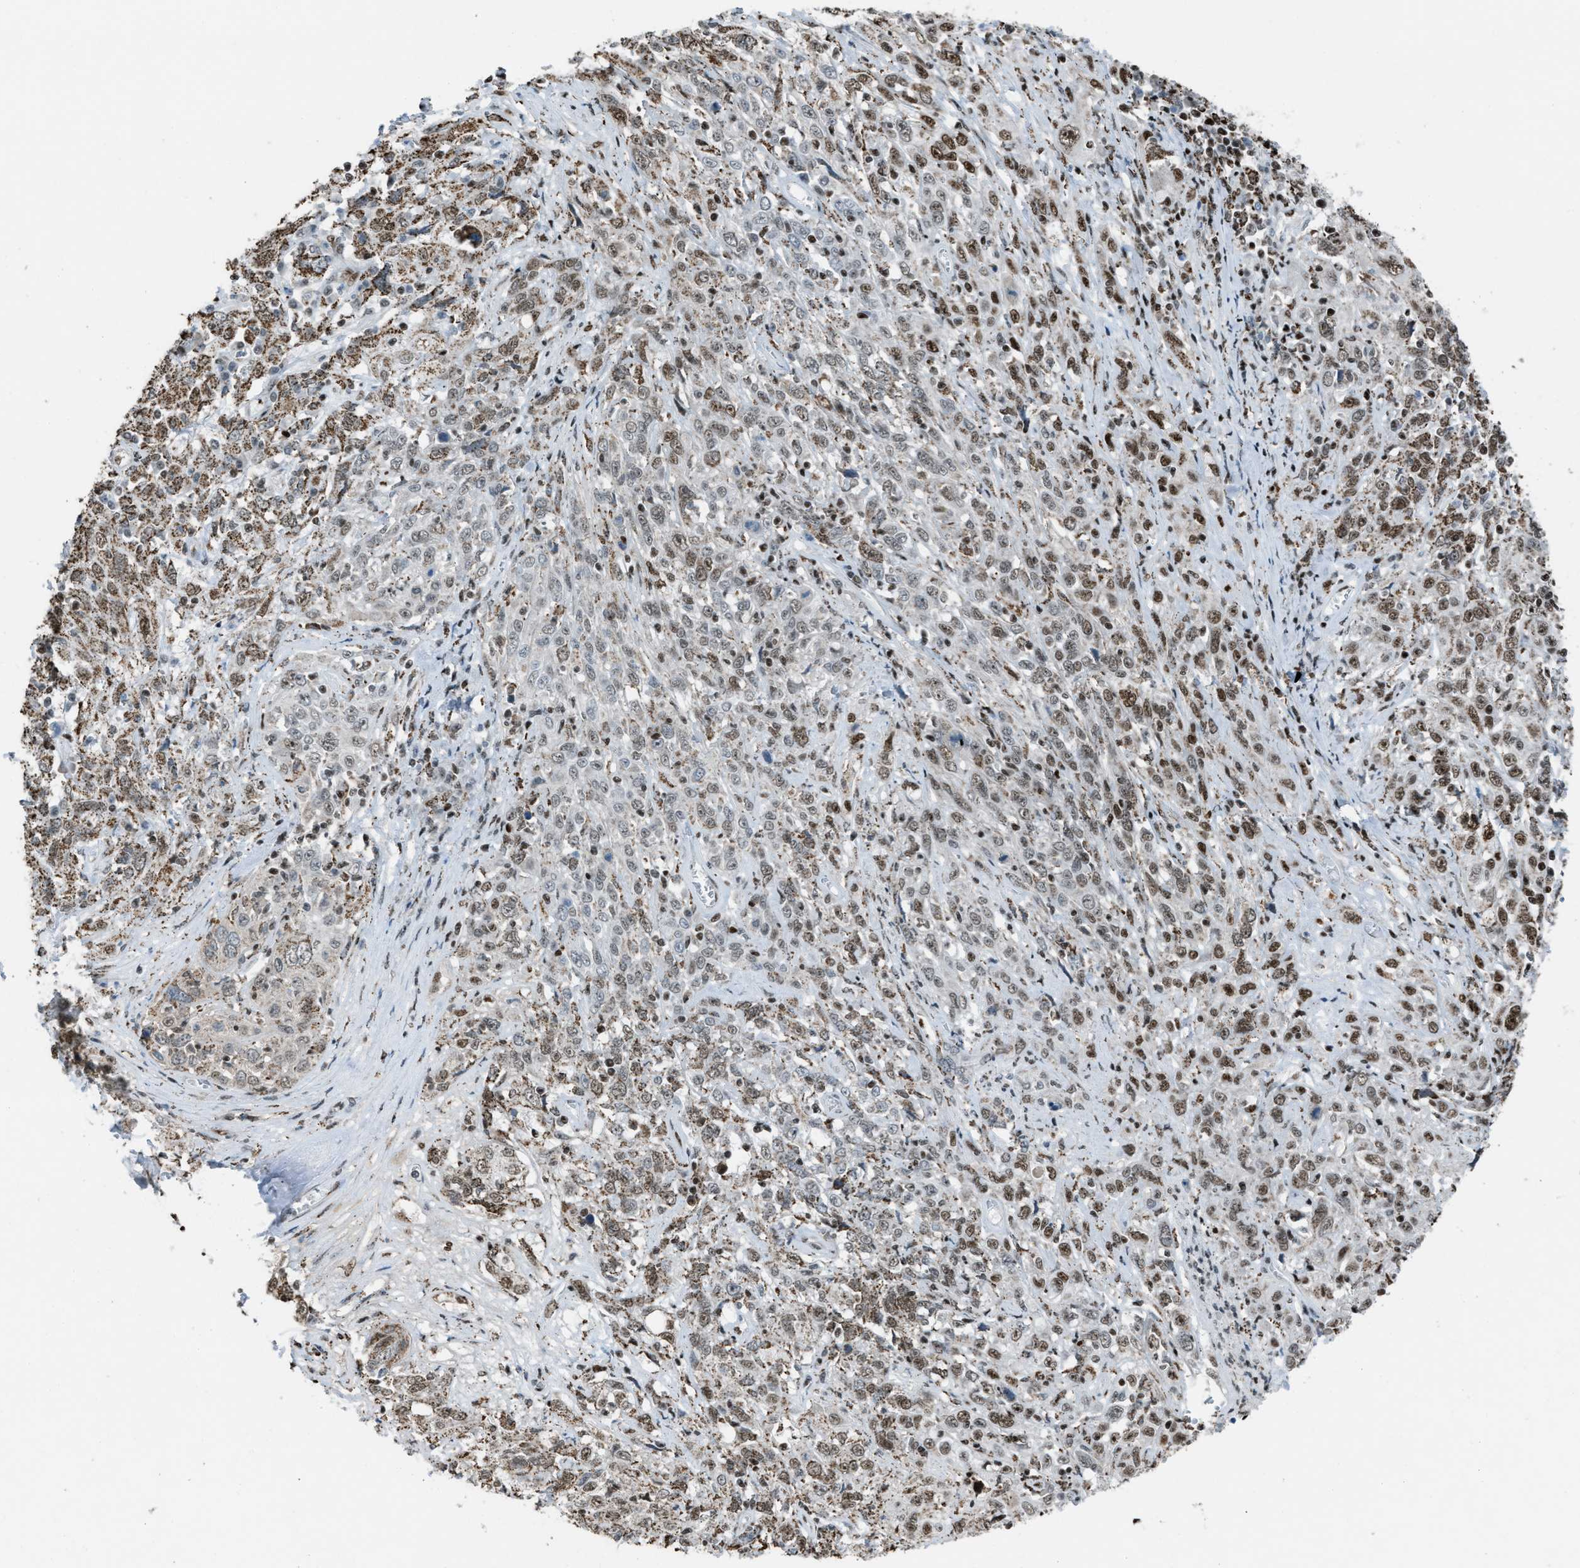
{"staining": {"intensity": "moderate", "quantity": "25%-75%", "location": "nuclear"}, "tissue": "cervical cancer", "cell_type": "Tumor cells", "image_type": "cancer", "snomed": [{"axis": "morphology", "description": "Squamous cell carcinoma, NOS"}, {"axis": "topography", "description": "Cervix"}], "caption": "This photomicrograph reveals cervical squamous cell carcinoma stained with immunohistochemistry to label a protein in brown. The nuclear of tumor cells show moderate positivity for the protein. Nuclei are counter-stained blue.", "gene": "SLFN5", "patient": {"sex": "female", "age": 46}}